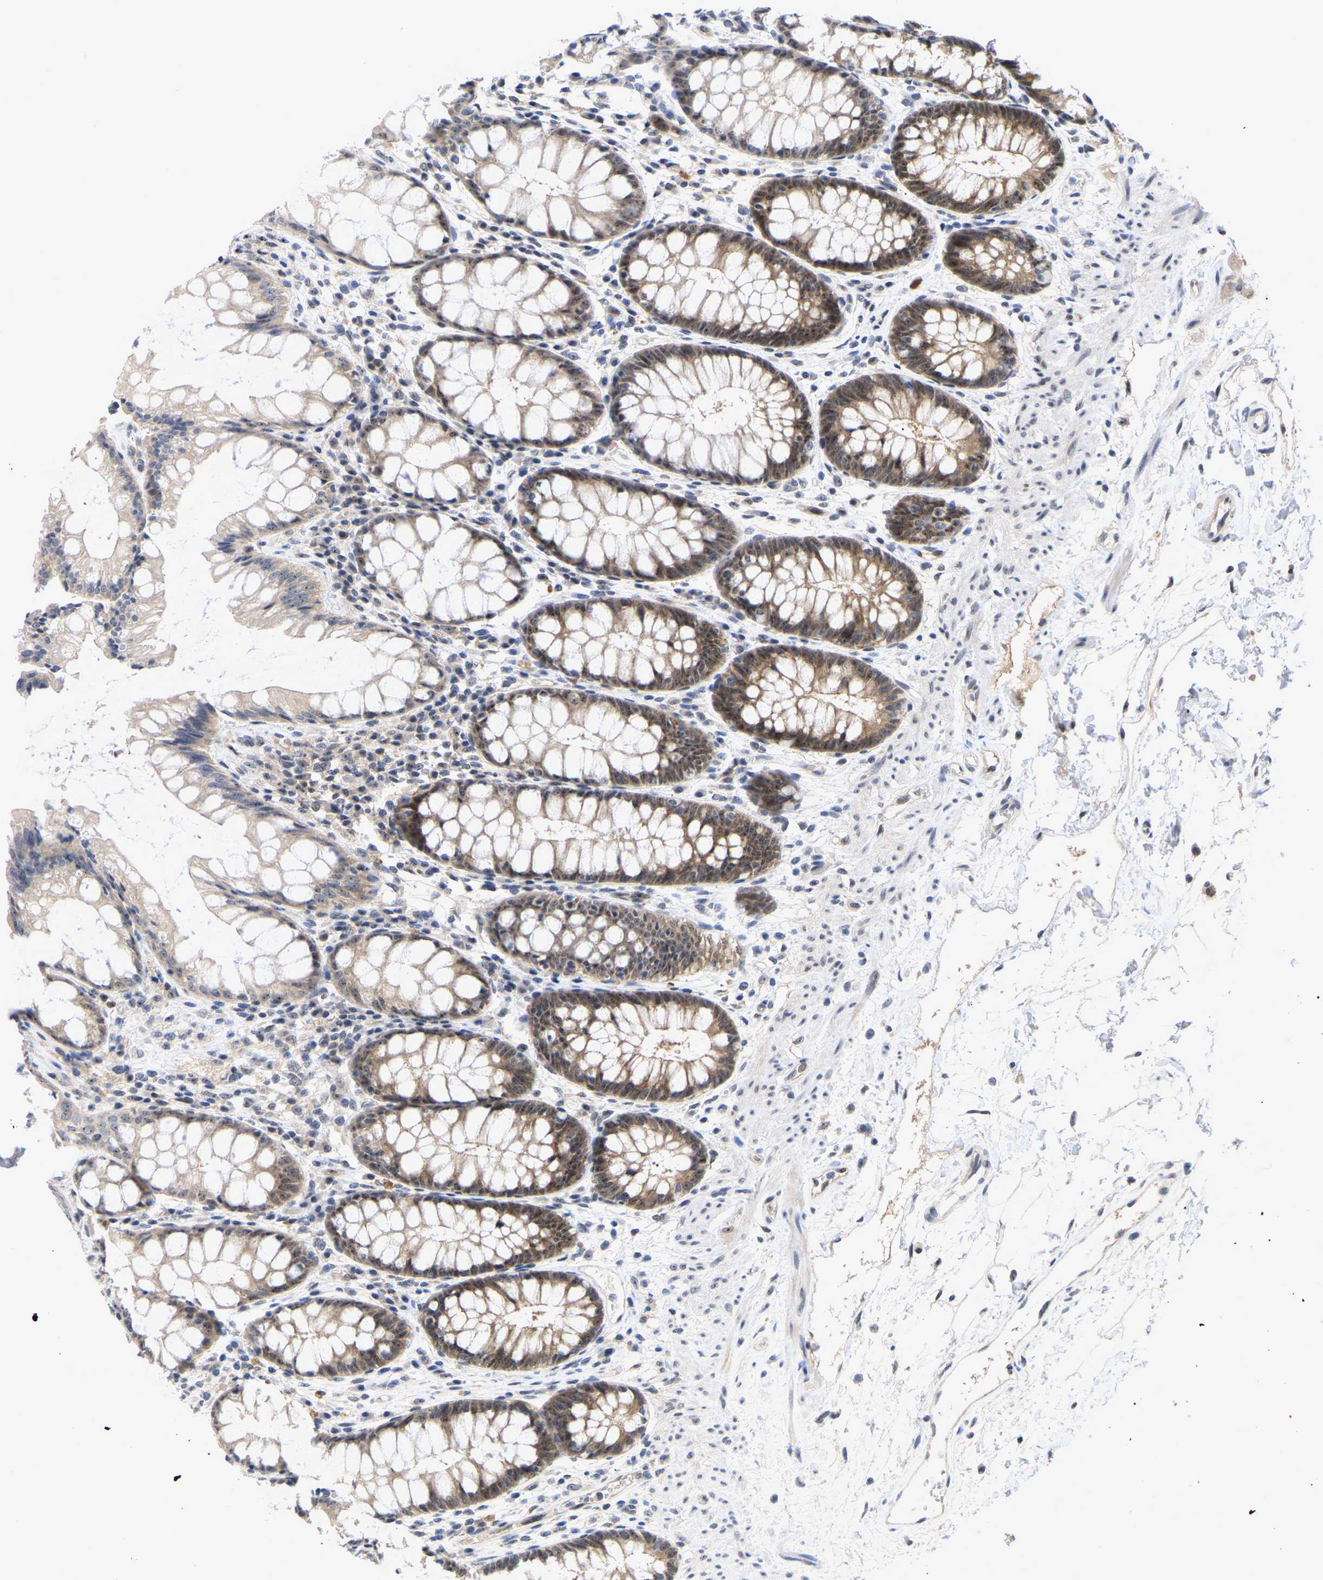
{"staining": {"intensity": "moderate", "quantity": "25%-75%", "location": "cytoplasmic/membranous,nuclear"}, "tissue": "rectum", "cell_type": "Glandular cells", "image_type": "normal", "snomed": [{"axis": "morphology", "description": "Normal tissue, NOS"}, {"axis": "topography", "description": "Rectum"}], "caption": "Protein staining of normal rectum exhibits moderate cytoplasmic/membranous,nuclear staining in approximately 25%-75% of glandular cells.", "gene": "NLE1", "patient": {"sex": "male", "age": 64}}